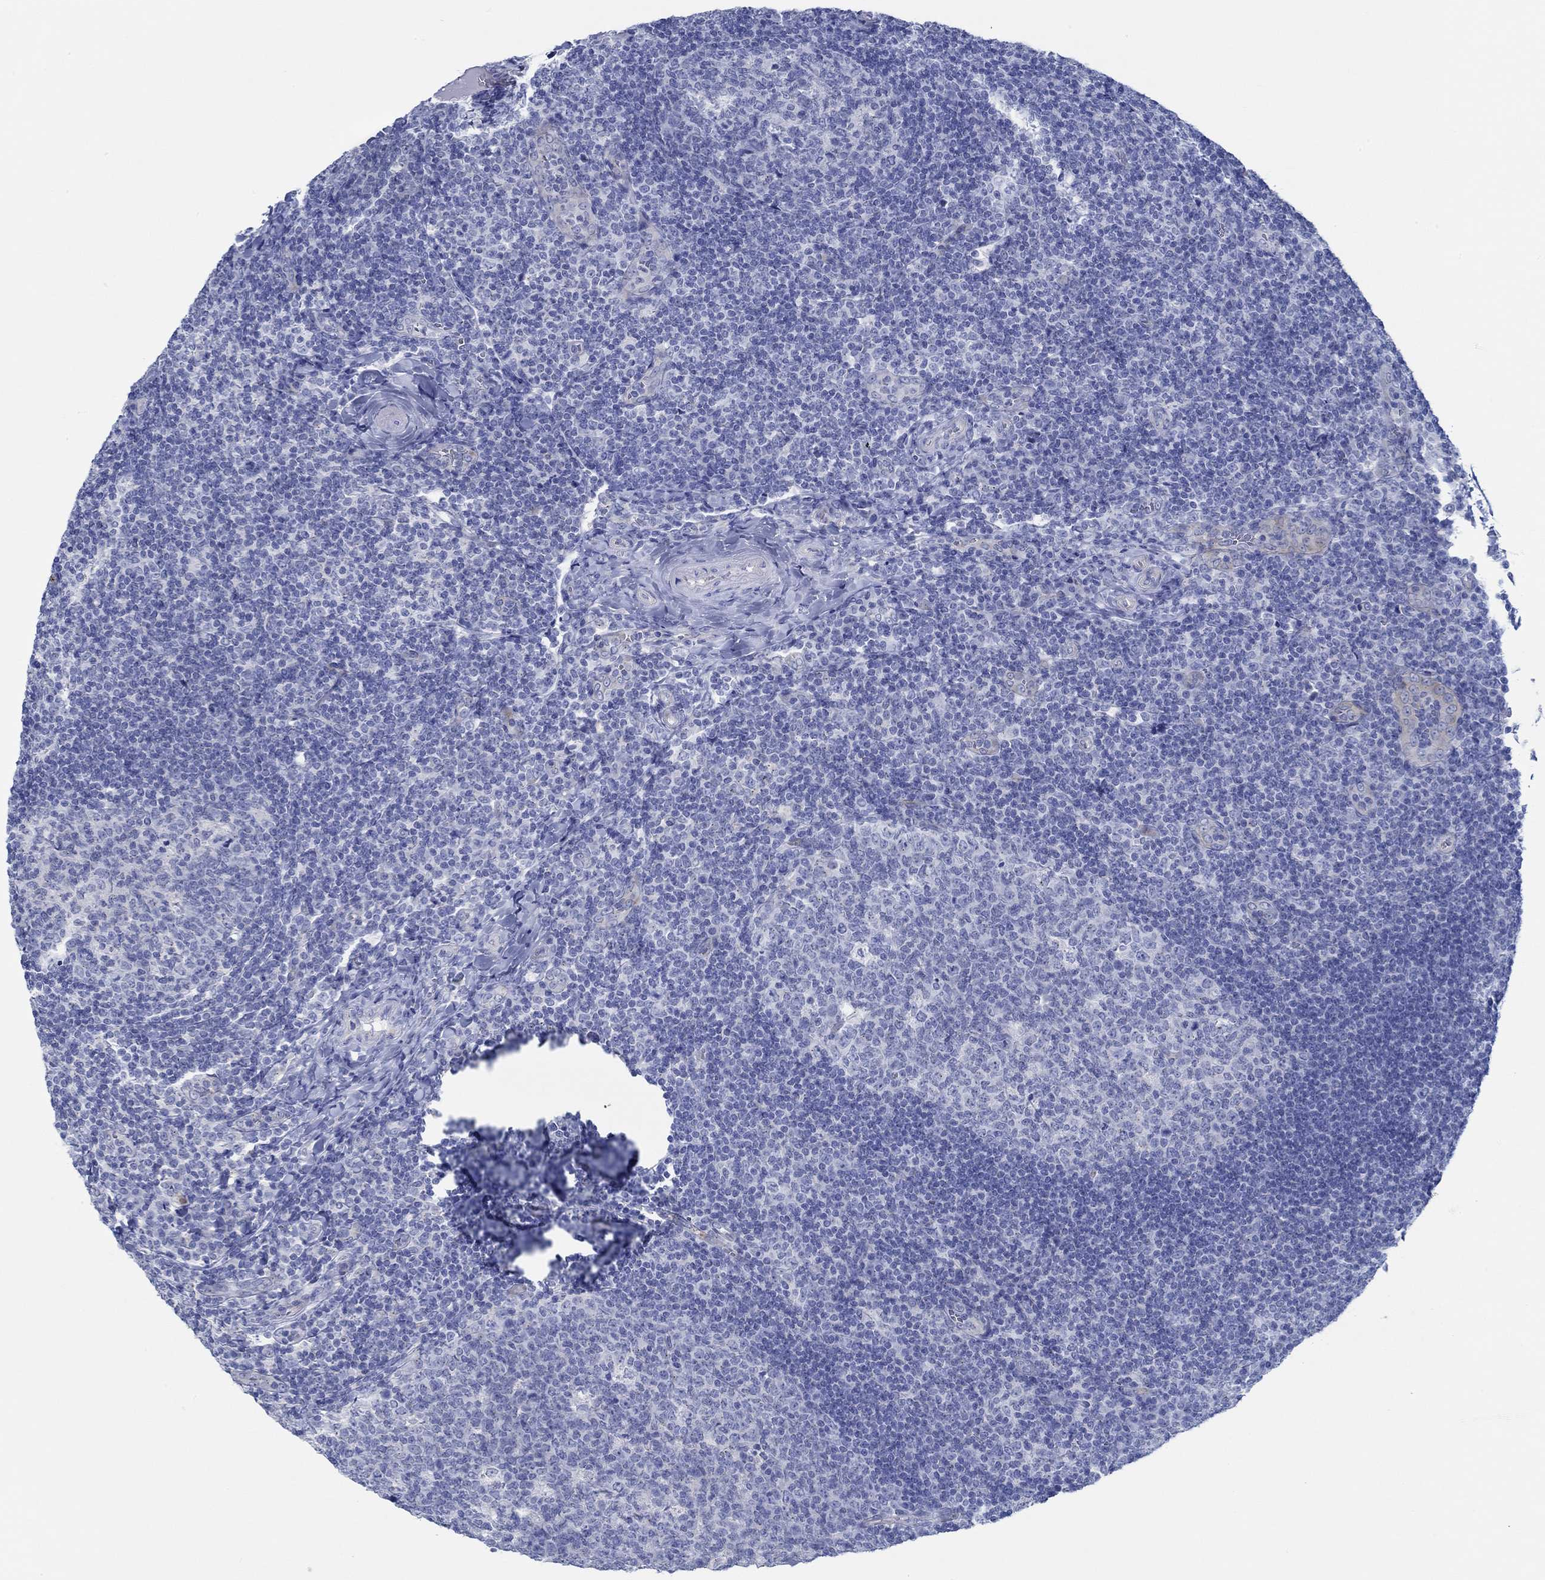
{"staining": {"intensity": "negative", "quantity": "none", "location": "none"}, "tissue": "tonsil", "cell_type": "Germinal center cells", "image_type": "normal", "snomed": [{"axis": "morphology", "description": "Normal tissue, NOS"}, {"axis": "topography", "description": "Tonsil"}], "caption": "High power microscopy histopathology image of an IHC micrograph of benign tonsil, revealing no significant expression in germinal center cells. Brightfield microscopy of IHC stained with DAB (brown) and hematoxylin (blue), captured at high magnification.", "gene": "IGFBP6", "patient": {"sex": "male", "age": 17}}